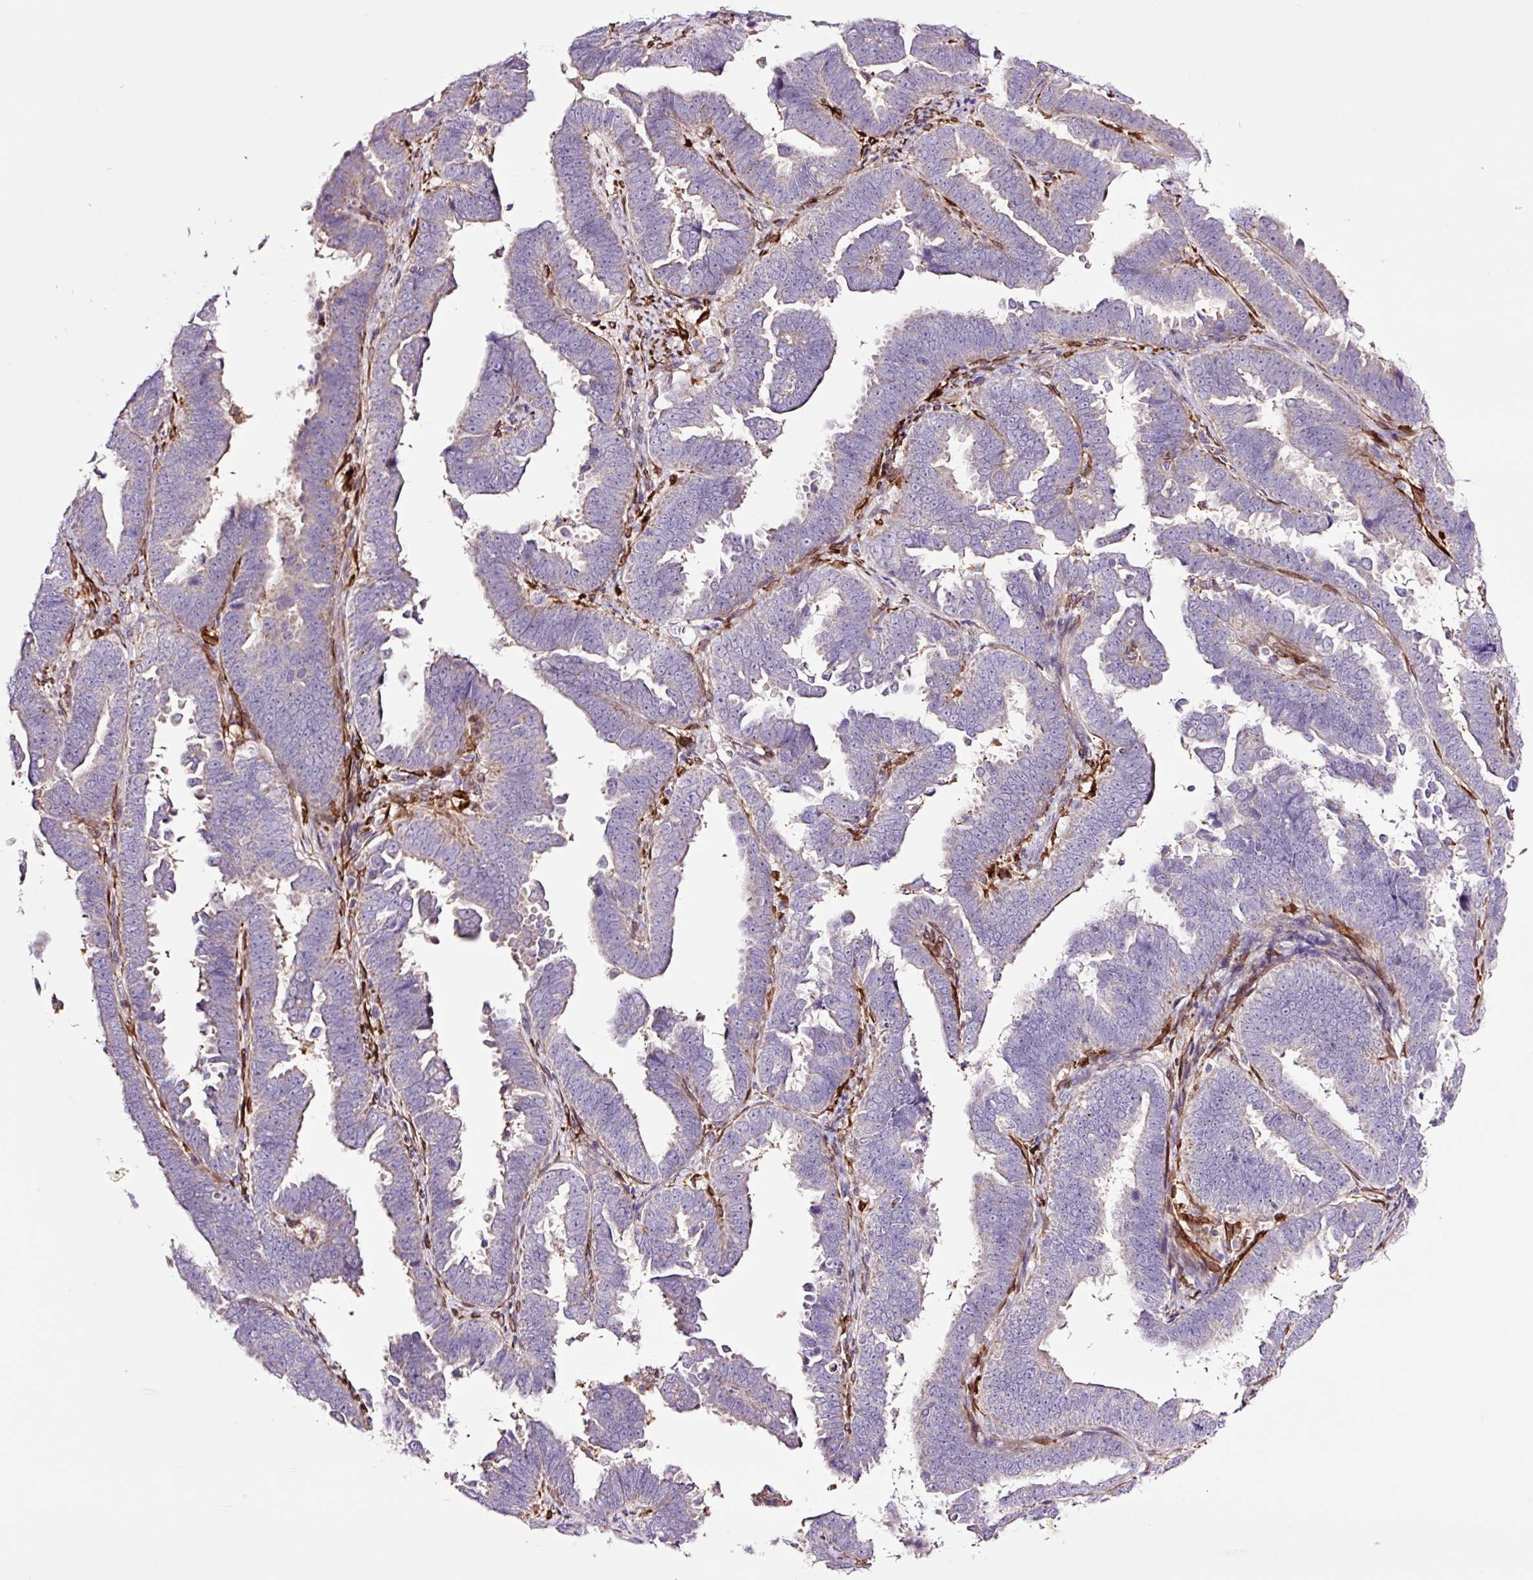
{"staining": {"intensity": "negative", "quantity": "none", "location": "none"}, "tissue": "endometrial cancer", "cell_type": "Tumor cells", "image_type": "cancer", "snomed": [{"axis": "morphology", "description": "Adenocarcinoma, NOS"}, {"axis": "topography", "description": "Endometrium"}], "caption": "Image shows no significant protein staining in tumor cells of endometrial cancer.", "gene": "SH2D6", "patient": {"sex": "female", "age": 75}}